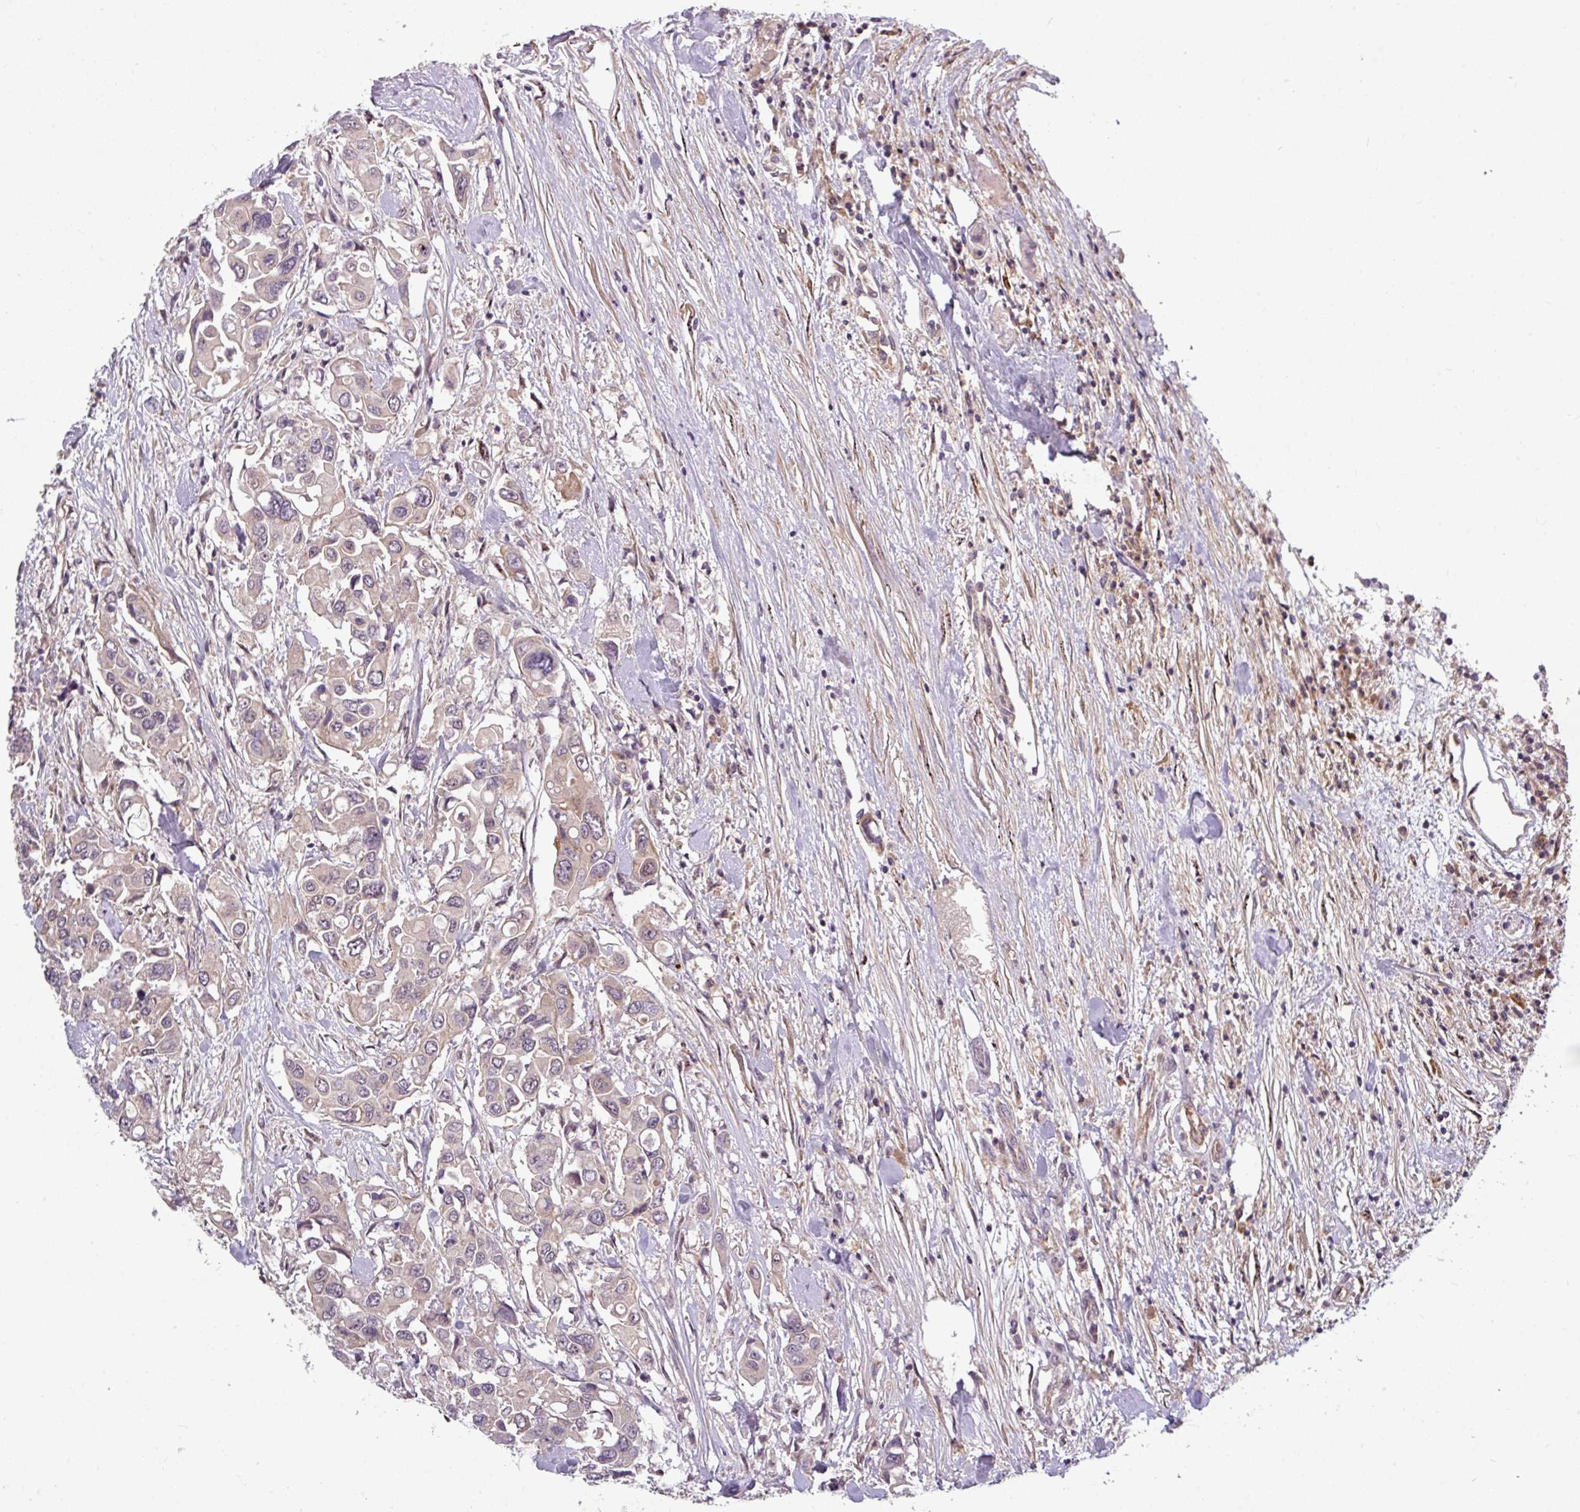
{"staining": {"intensity": "weak", "quantity": "<25%", "location": "nuclear"}, "tissue": "colorectal cancer", "cell_type": "Tumor cells", "image_type": "cancer", "snomed": [{"axis": "morphology", "description": "Adenocarcinoma, NOS"}, {"axis": "topography", "description": "Colon"}], "caption": "This is an IHC image of colorectal cancer. There is no staining in tumor cells.", "gene": "PAPLN", "patient": {"sex": "male", "age": 77}}